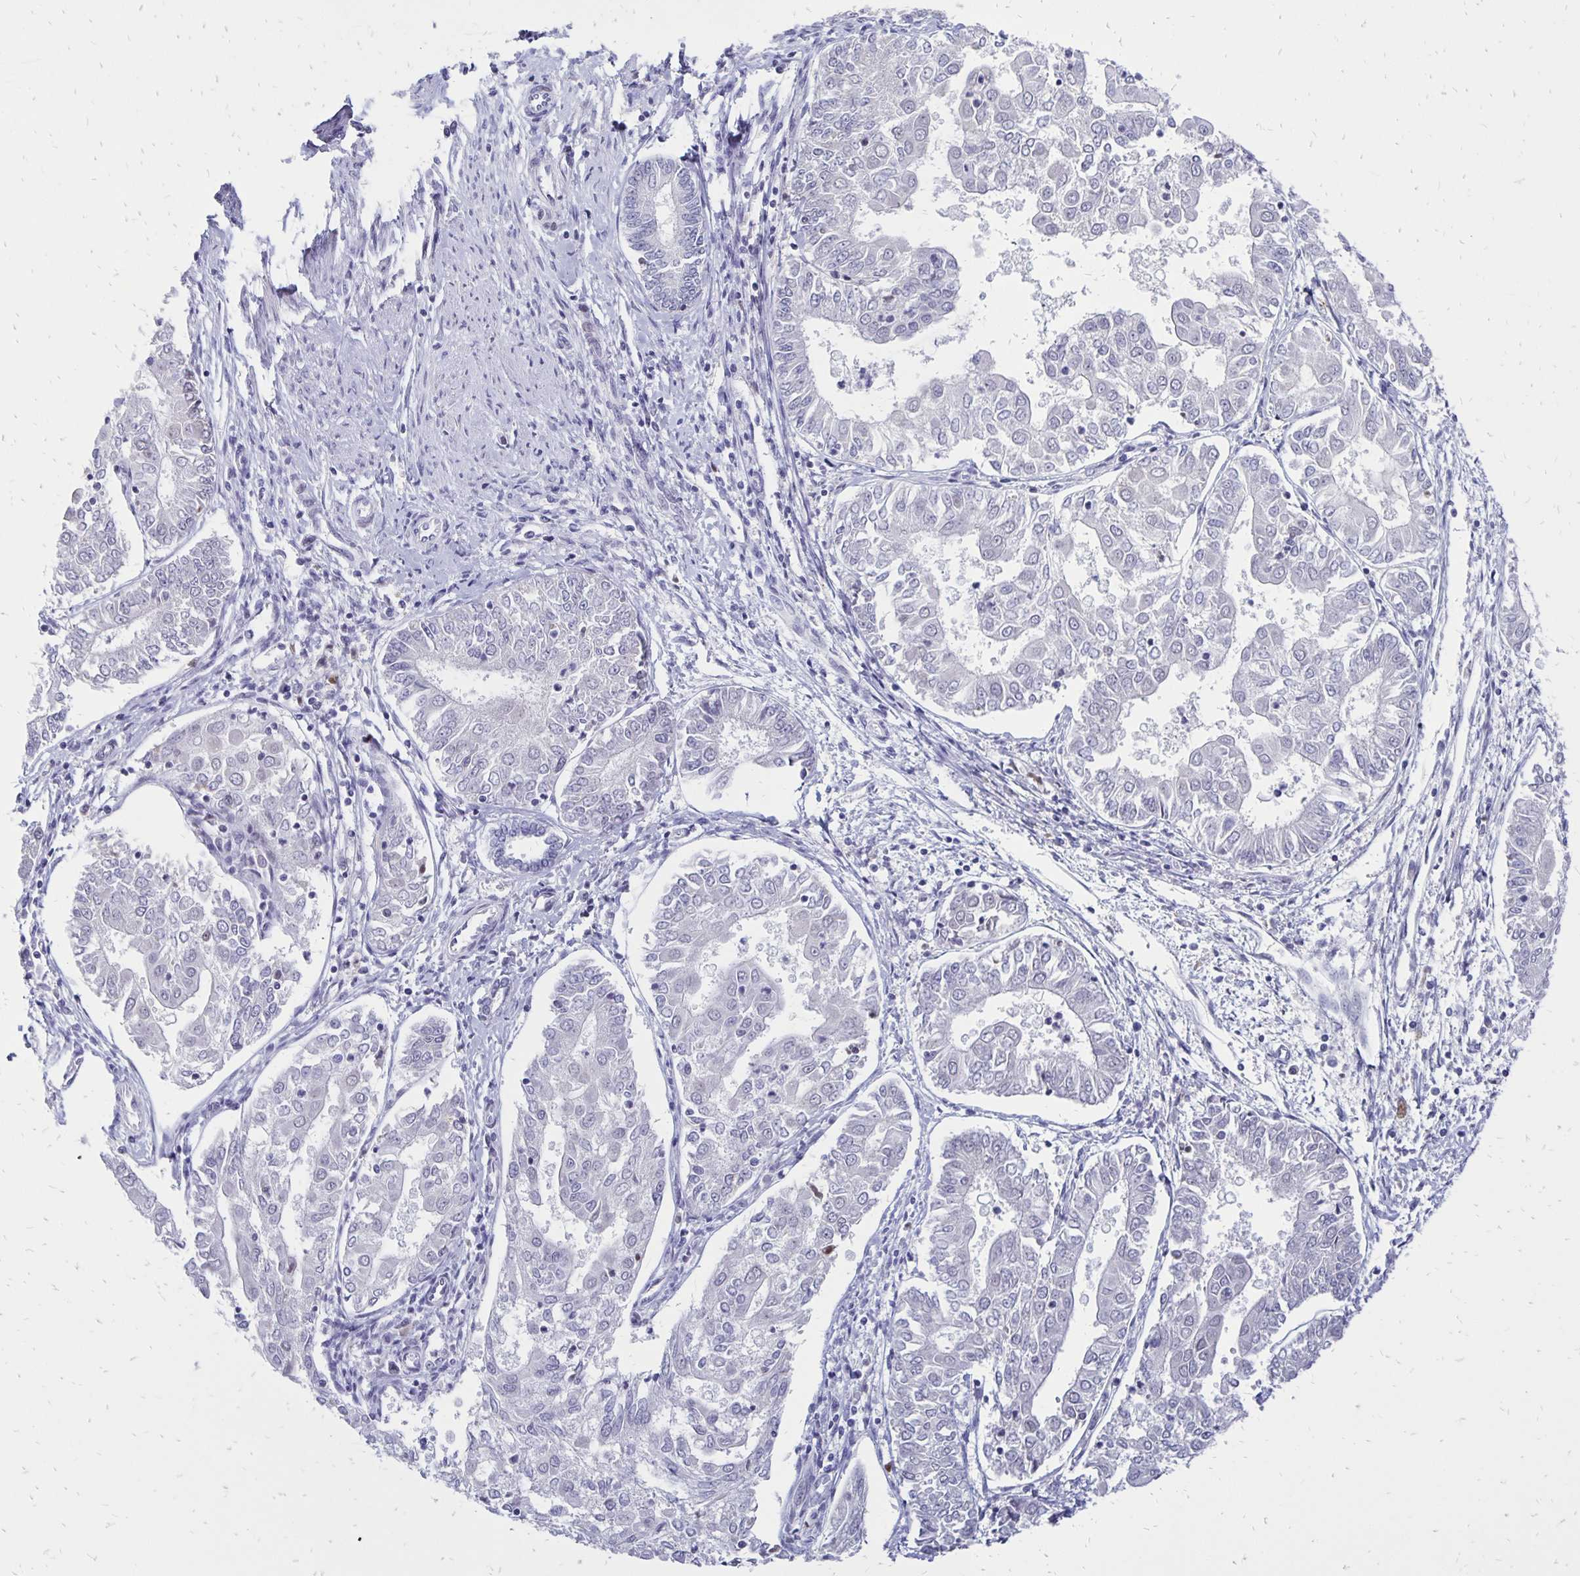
{"staining": {"intensity": "negative", "quantity": "none", "location": "none"}, "tissue": "endometrial cancer", "cell_type": "Tumor cells", "image_type": "cancer", "snomed": [{"axis": "morphology", "description": "Adenocarcinoma, NOS"}, {"axis": "topography", "description": "Endometrium"}], "caption": "There is no significant expression in tumor cells of endometrial cancer.", "gene": "DCK", "patient": {"sex": "female", "age": 68}}